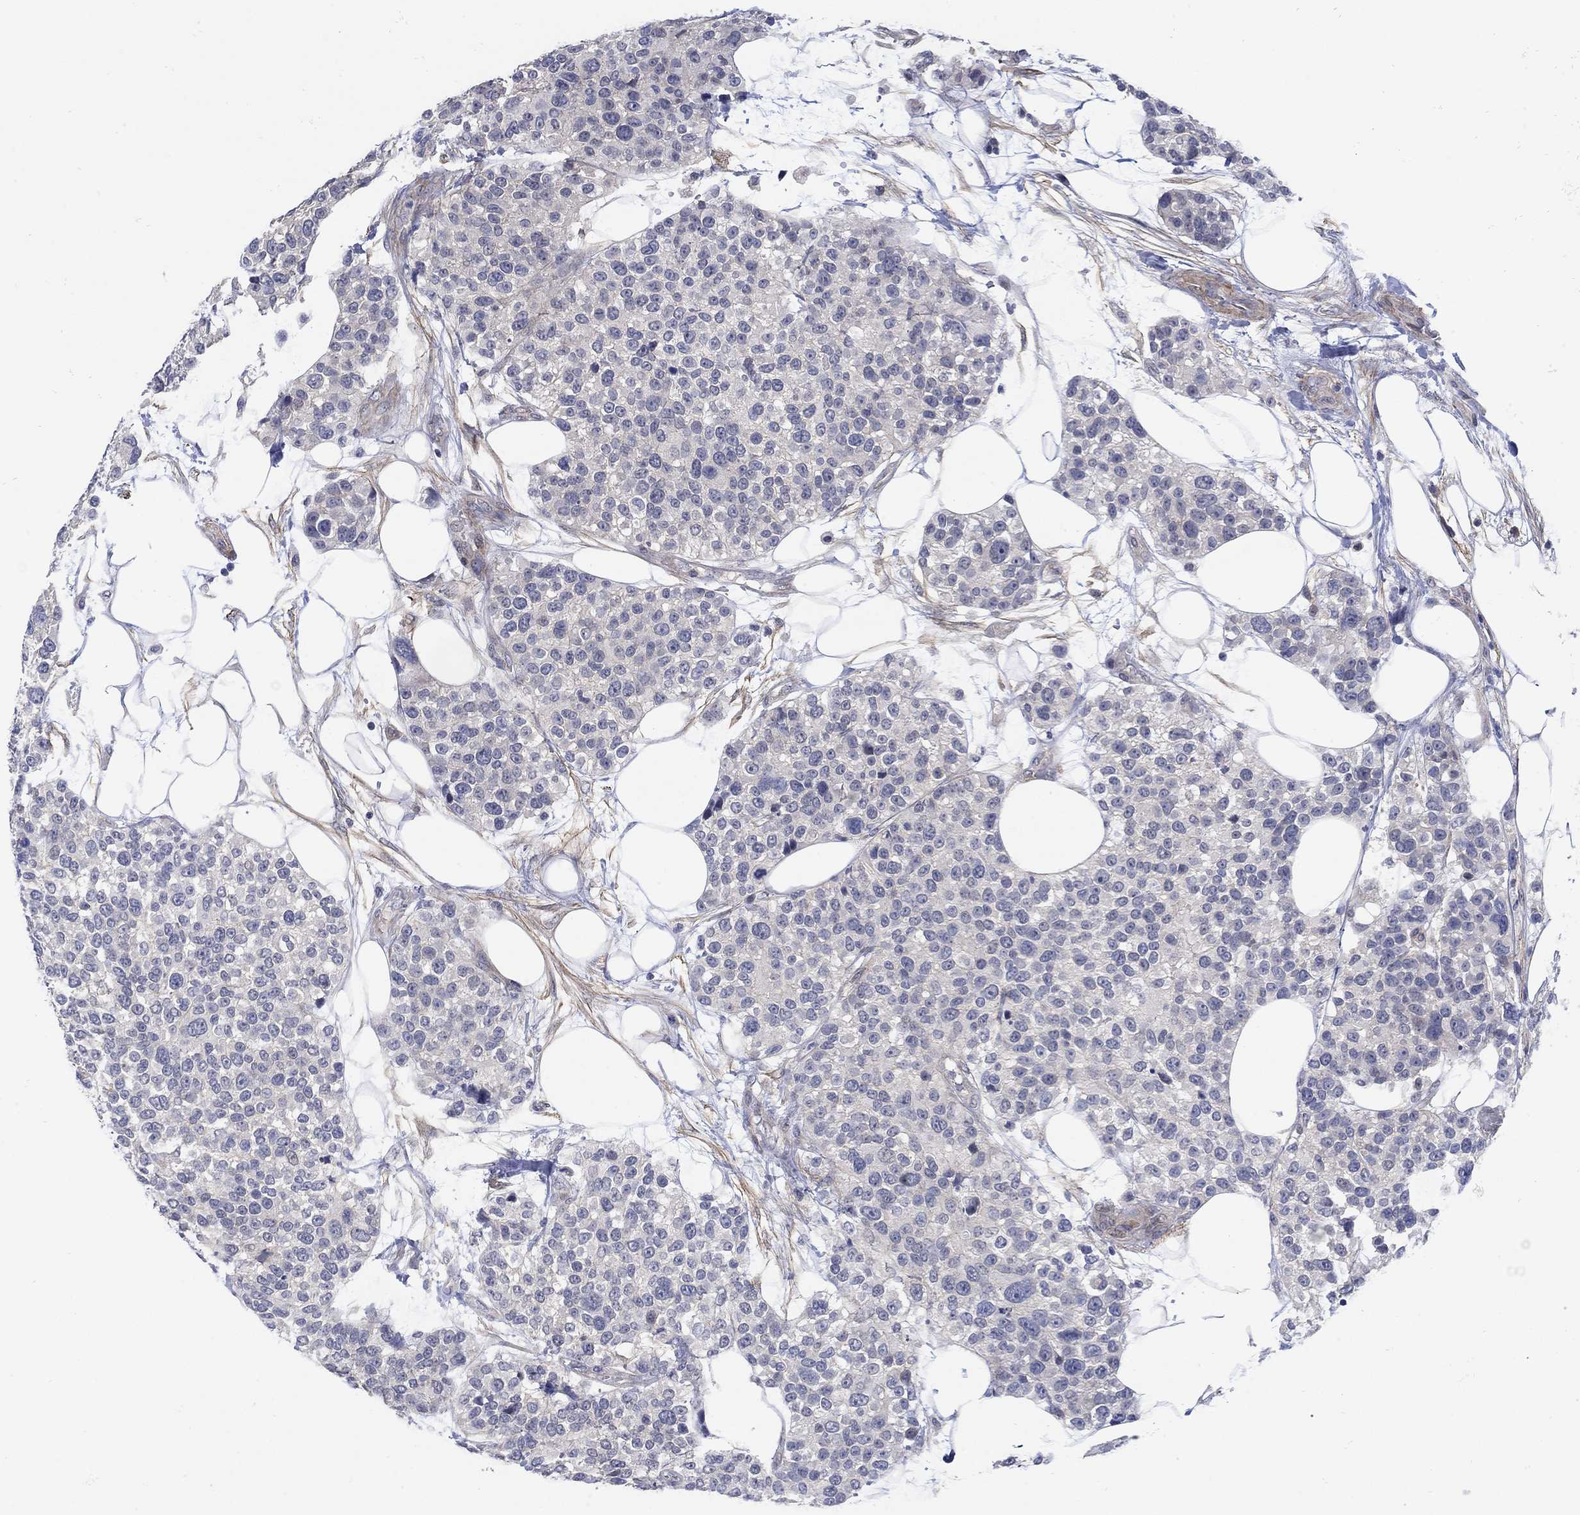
{"staining": {"intensity": "negative", "quantity": "none", "location": "none"}, "tissue": "urothelial cancer", "cell_type": "Tumor cells", "image_type": "cancer", "snomed": [{"axis": "morphology", "description": "Urothelial carcinoma, High grade"}, {"axis": "topography", "description": "Urinary bladder"}], "caption": "High magnification brightfield microscopy of urothelial cancer stained with DAB (3,3'-diaminobenzidine) (brown) and counterstained with hematoxylin (blue): tumor cells show no significant expression.", "gene": "SCN7A", "patient": {"sex": "male", "age": 77}}